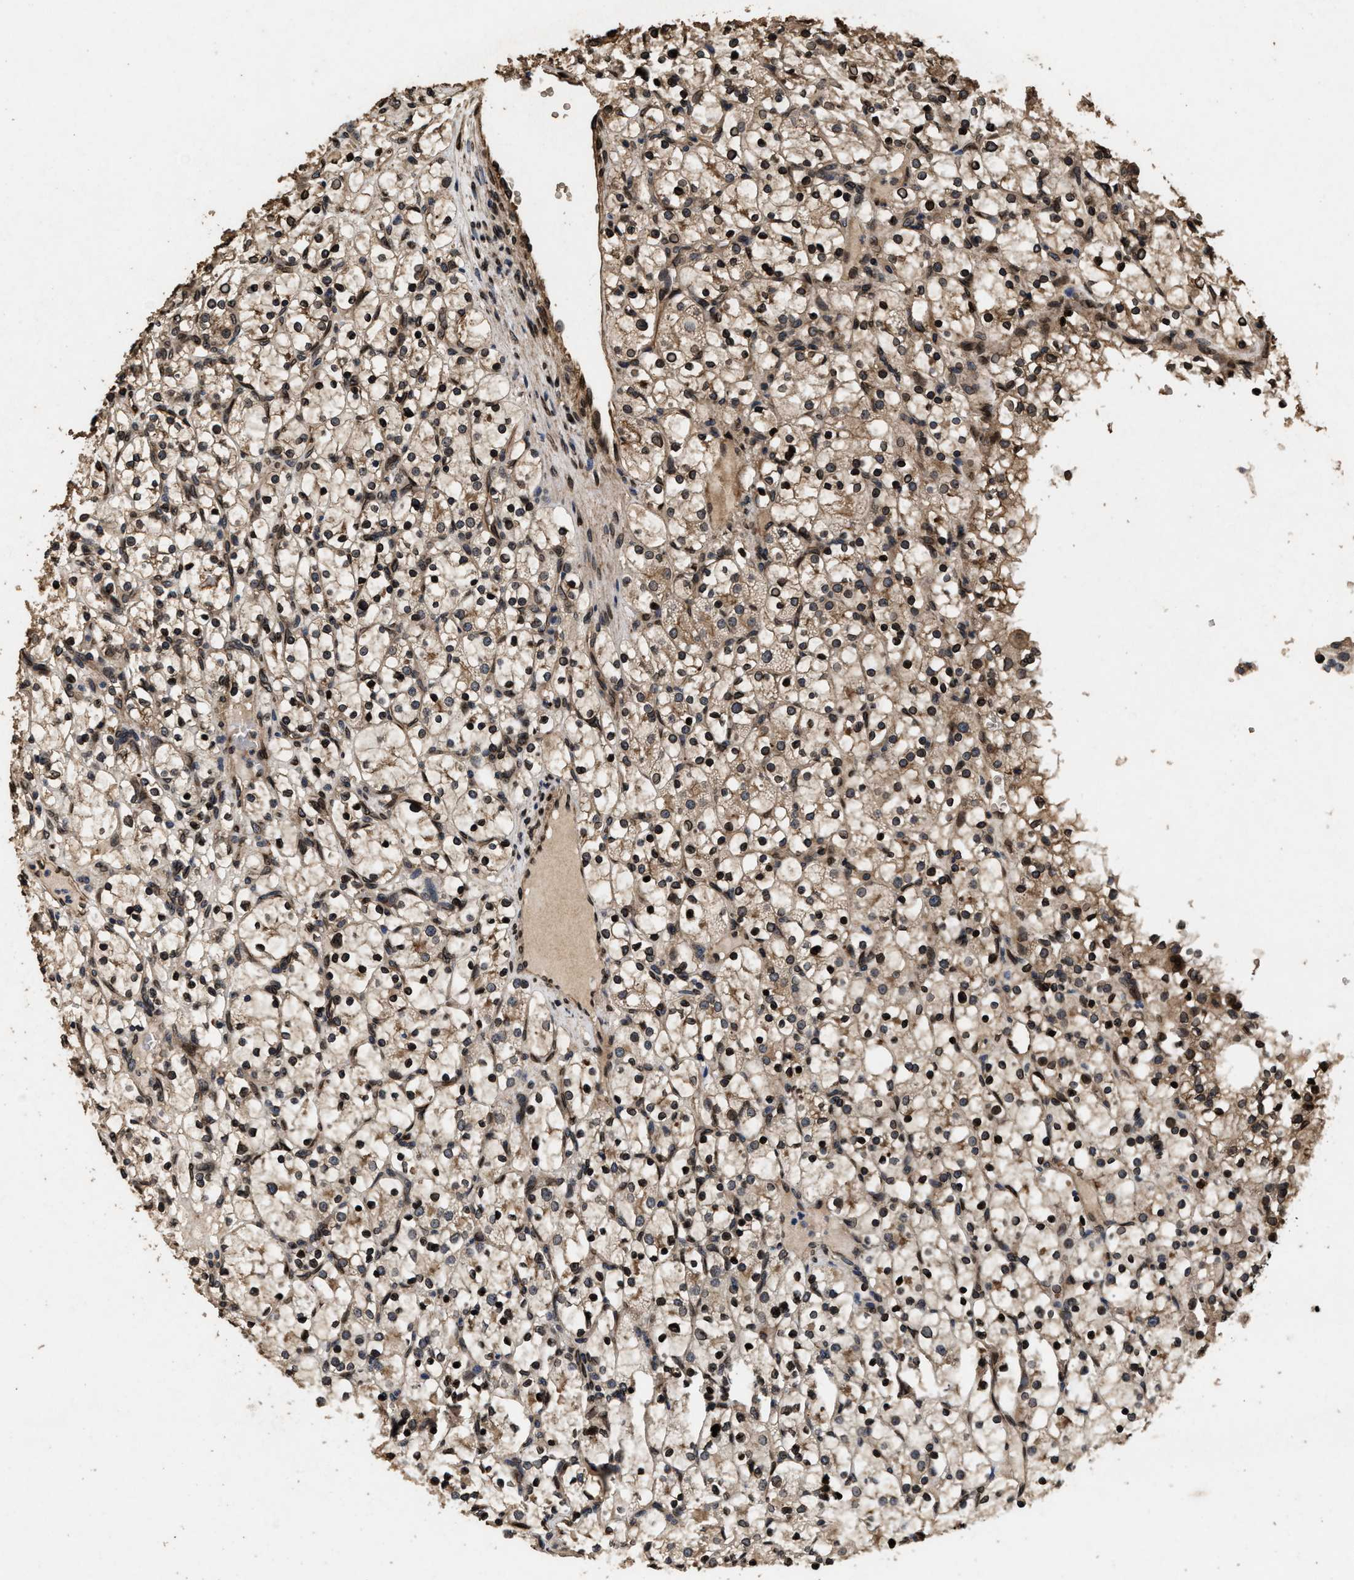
{"staining": {"intensity": "moderate", "quantity": ">75%", "location": "cytoplasmic/membranous,nuclear"}, "tissue": "renal cancer", "cell_type": "Tumor cells", "image_type": "cancer", "snomed": [{"axis": "morphology", "description": "Adenocarcinoma, NOS"}, {"axis": "topography", "description": "Kidney"}], "caption": "Renal cancer (adenocarcinoma) was stained to show a protein in brown. There is medium levels of moderate cytoplasmic/membranous and nuclear positivity in approximately >75% of tumor cells.", "gene": "ACCS", "patient": {"sex": "female", "age": 69}}